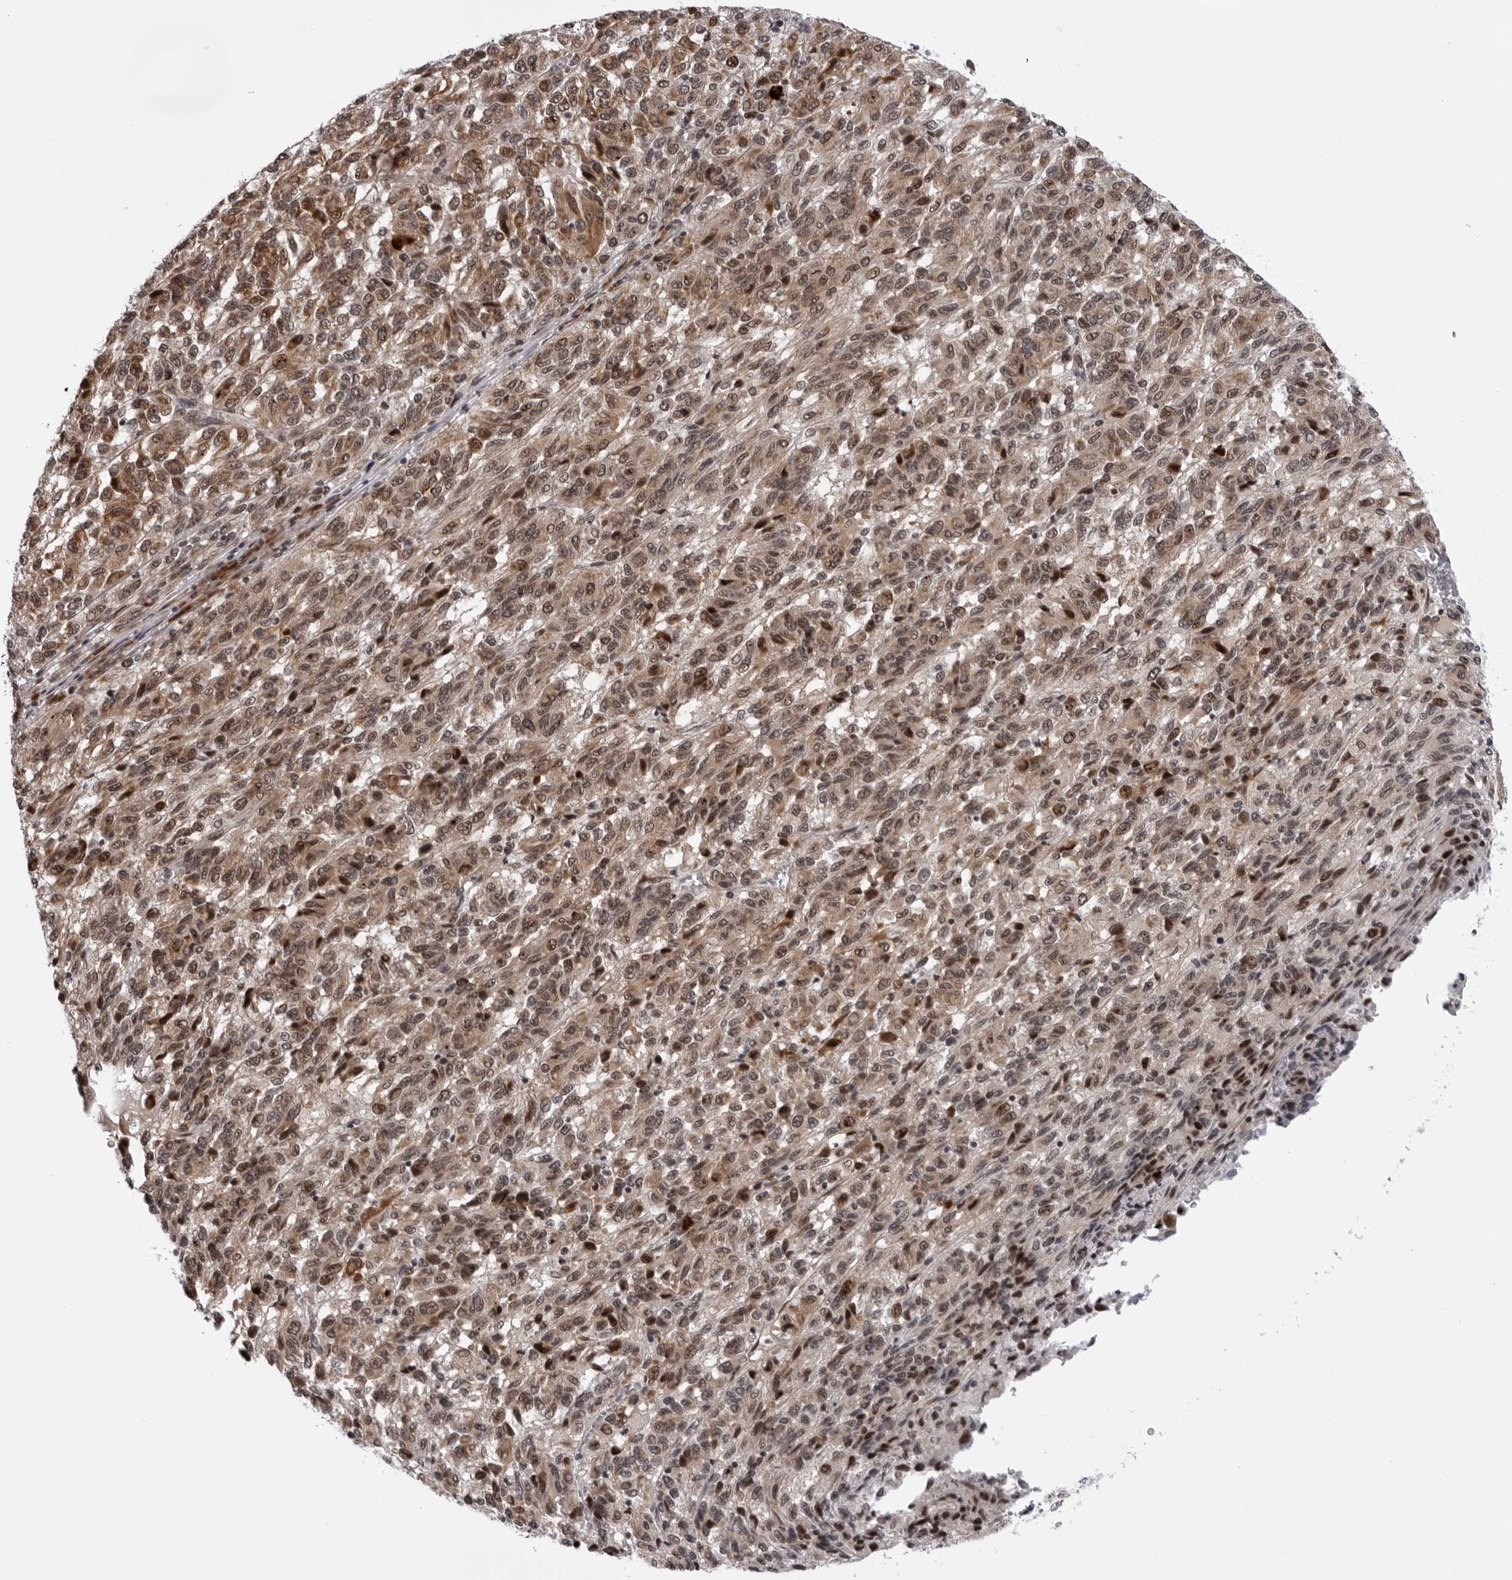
{"staining": {"intensity": "moderate", "quantity": ">75%", "location": "cytoplasmic/membranous,nuclear"}, "tissue": "melanoma", "cell_type": "Tumor cells", "image_type": "cancer", "snomed": [{"axis": "morphology", "description": "Malignant melanoma, Metastatic site"}, {"axis": "topography", "description": "Lung"}], "caption": "Protein staining of malignant melanoma (metastatic site) tissue exhibits moderate cytoplasmic/membranous and nuclear staining in about >75% of tumor cells. Nuclei are stained in blue.", "gene": "GCSAML", "patient": {"sex": "male", "age": 64}}